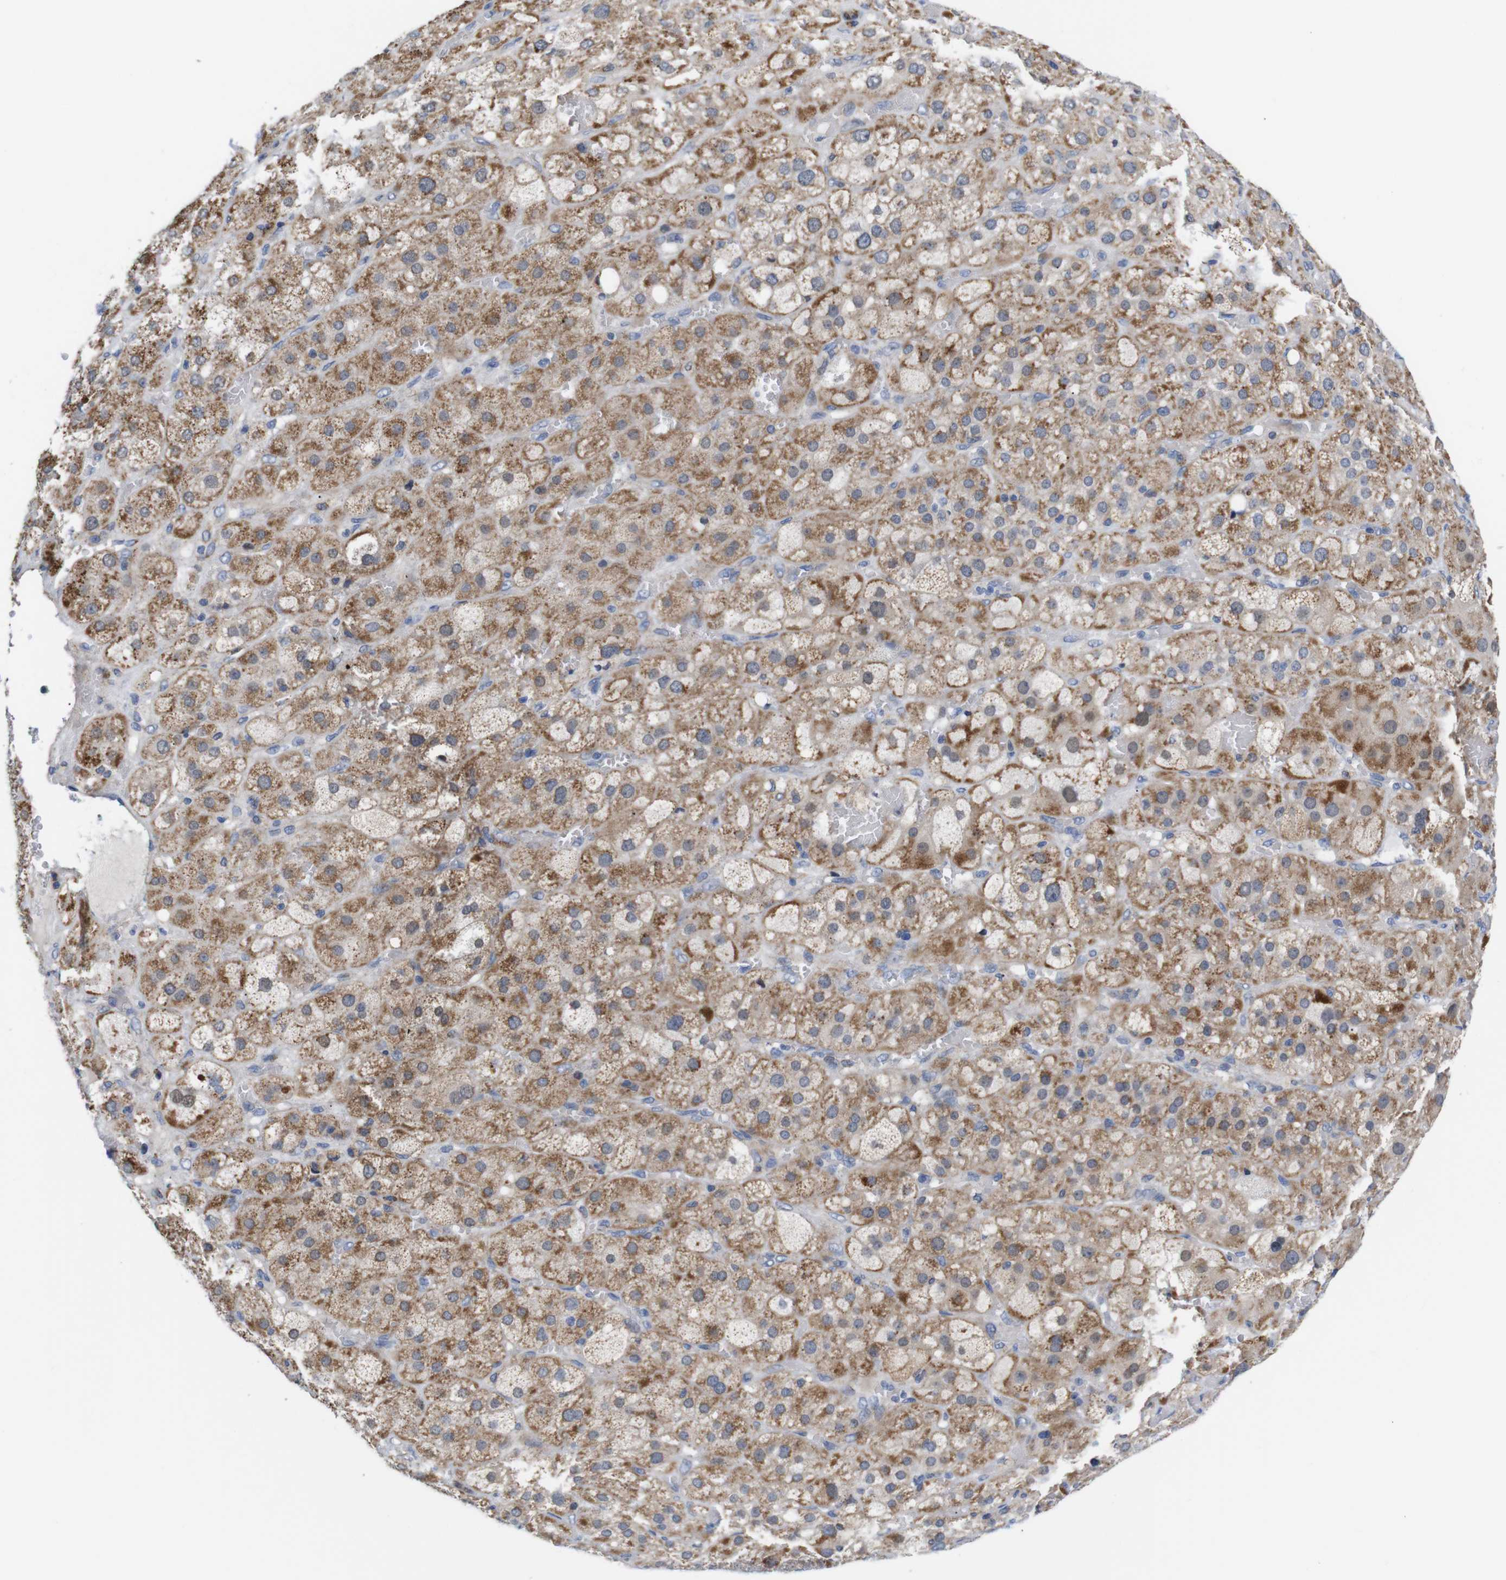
{"staining": {"intensity": "moderate", "quantity": ">75%", "location": "cytoplasmic/membranous"}, "tissue": "adrenal gland", "cell_type": "Glandular cells", "image_type": "normal", "snomed": [{"axis": "morphology", "description": "Normal tissue, NOS"}, {"axis": "topography", "description": "Adrenal gland"}], "caption": "Unremarkable adrenal gland reveals moderate cytoplasmic/membranous staining in about >75% of glandular cells, visualized by immunohistochemistry.", "gene": "LRRC55", "patient": {"sex": "female", "age": 47}}